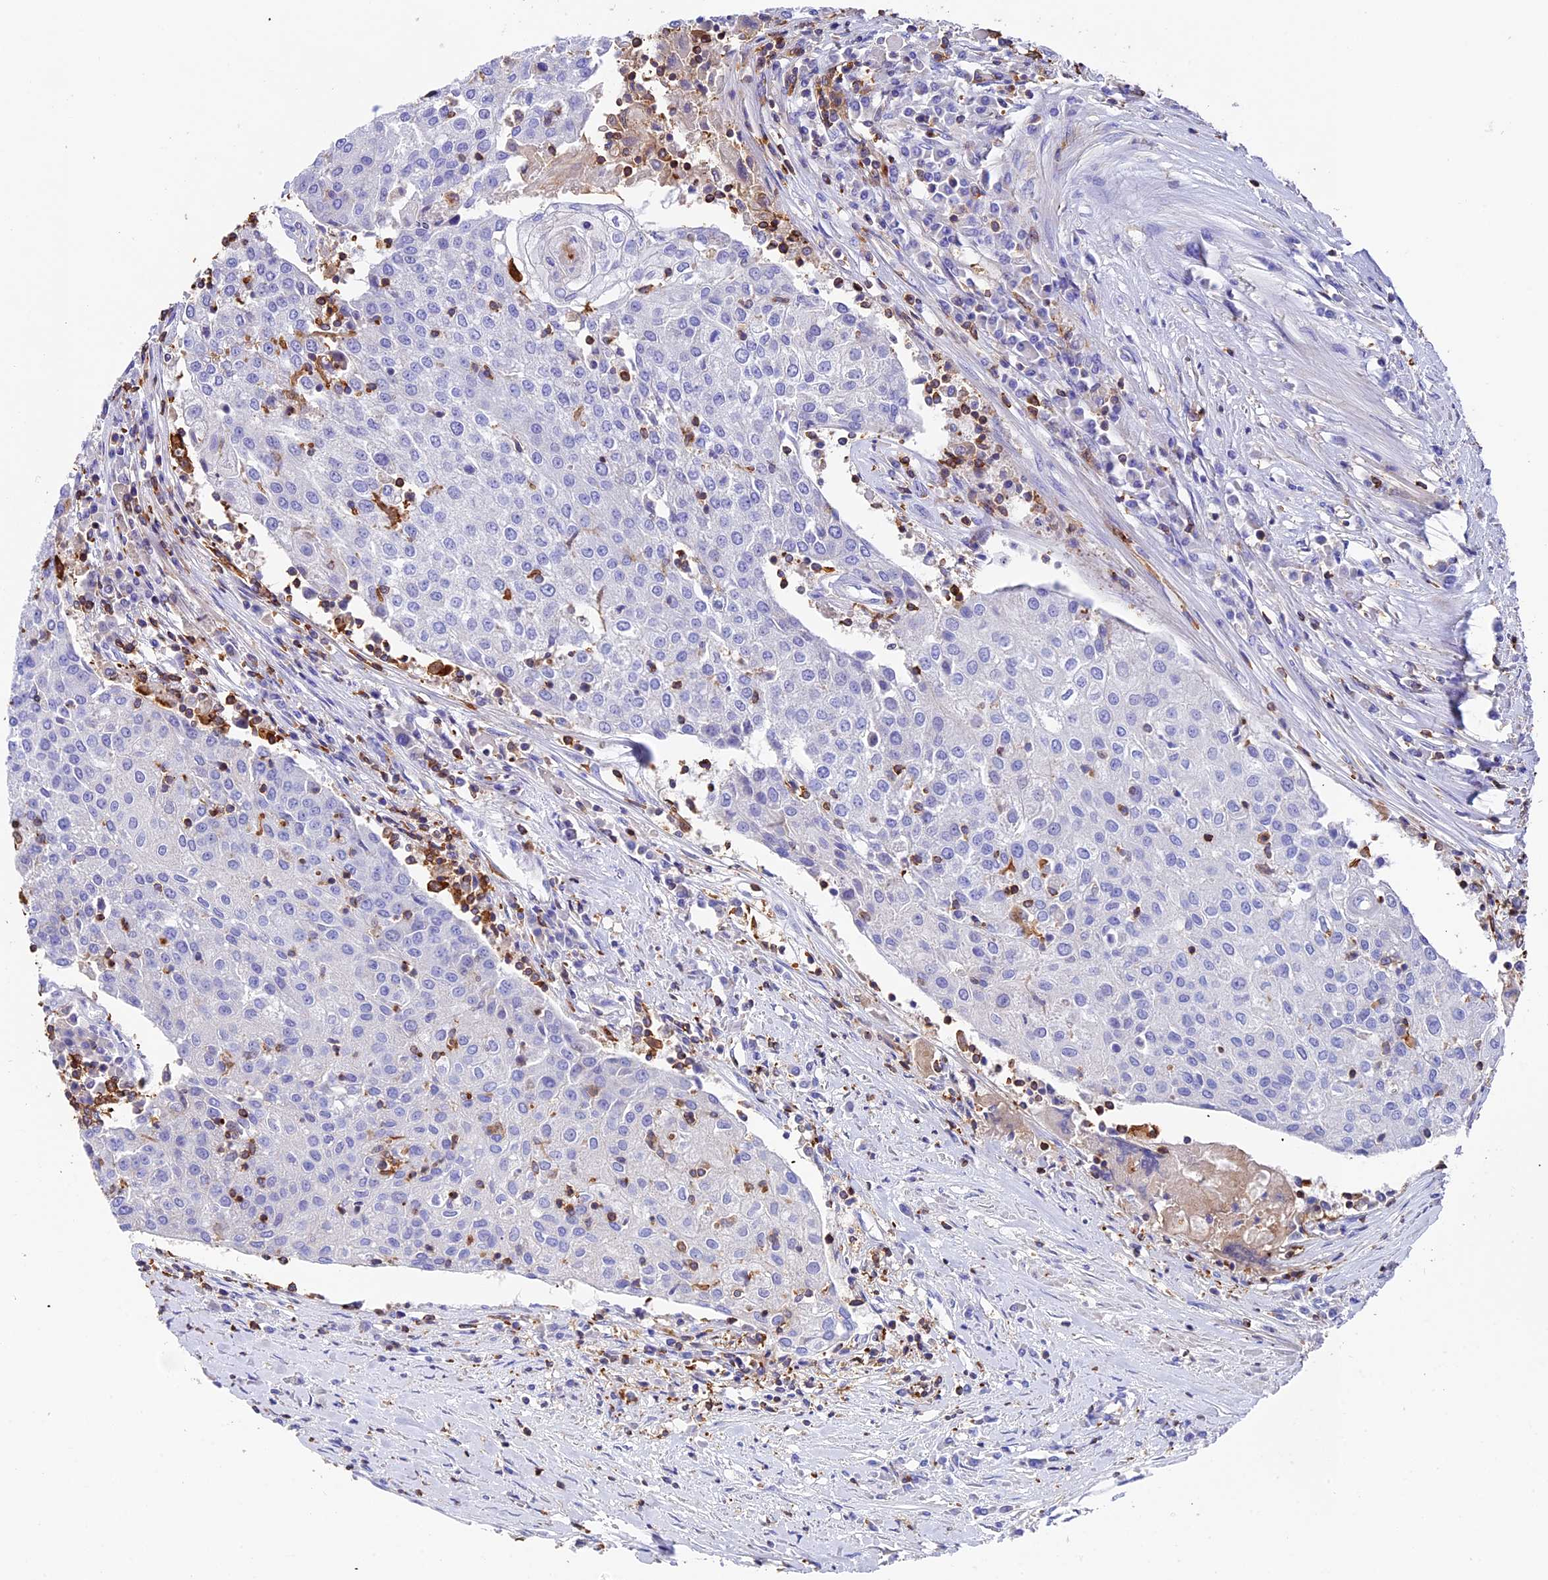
{"staining": {"intensity": "negative", "quantity": "none", "location": "none"}, "tissue": "urothelial cancer", "cell_type": "Tumor cells", "image_type": "cancer", "snomed": [{"axis": "morphology", "description": "Urothelial carcinoma, High grade"}, {"axis": "topography", "description": "Urinary bladder"}], "caption": "Immunohistochemistry (IHC) photomicrograph of high-grade urothelial carcinoma stained for a protein (brown), which shows no positivity in tumor cells.", "gene": "ADAT1", "patient": {"sex": "female", "age": 85}}